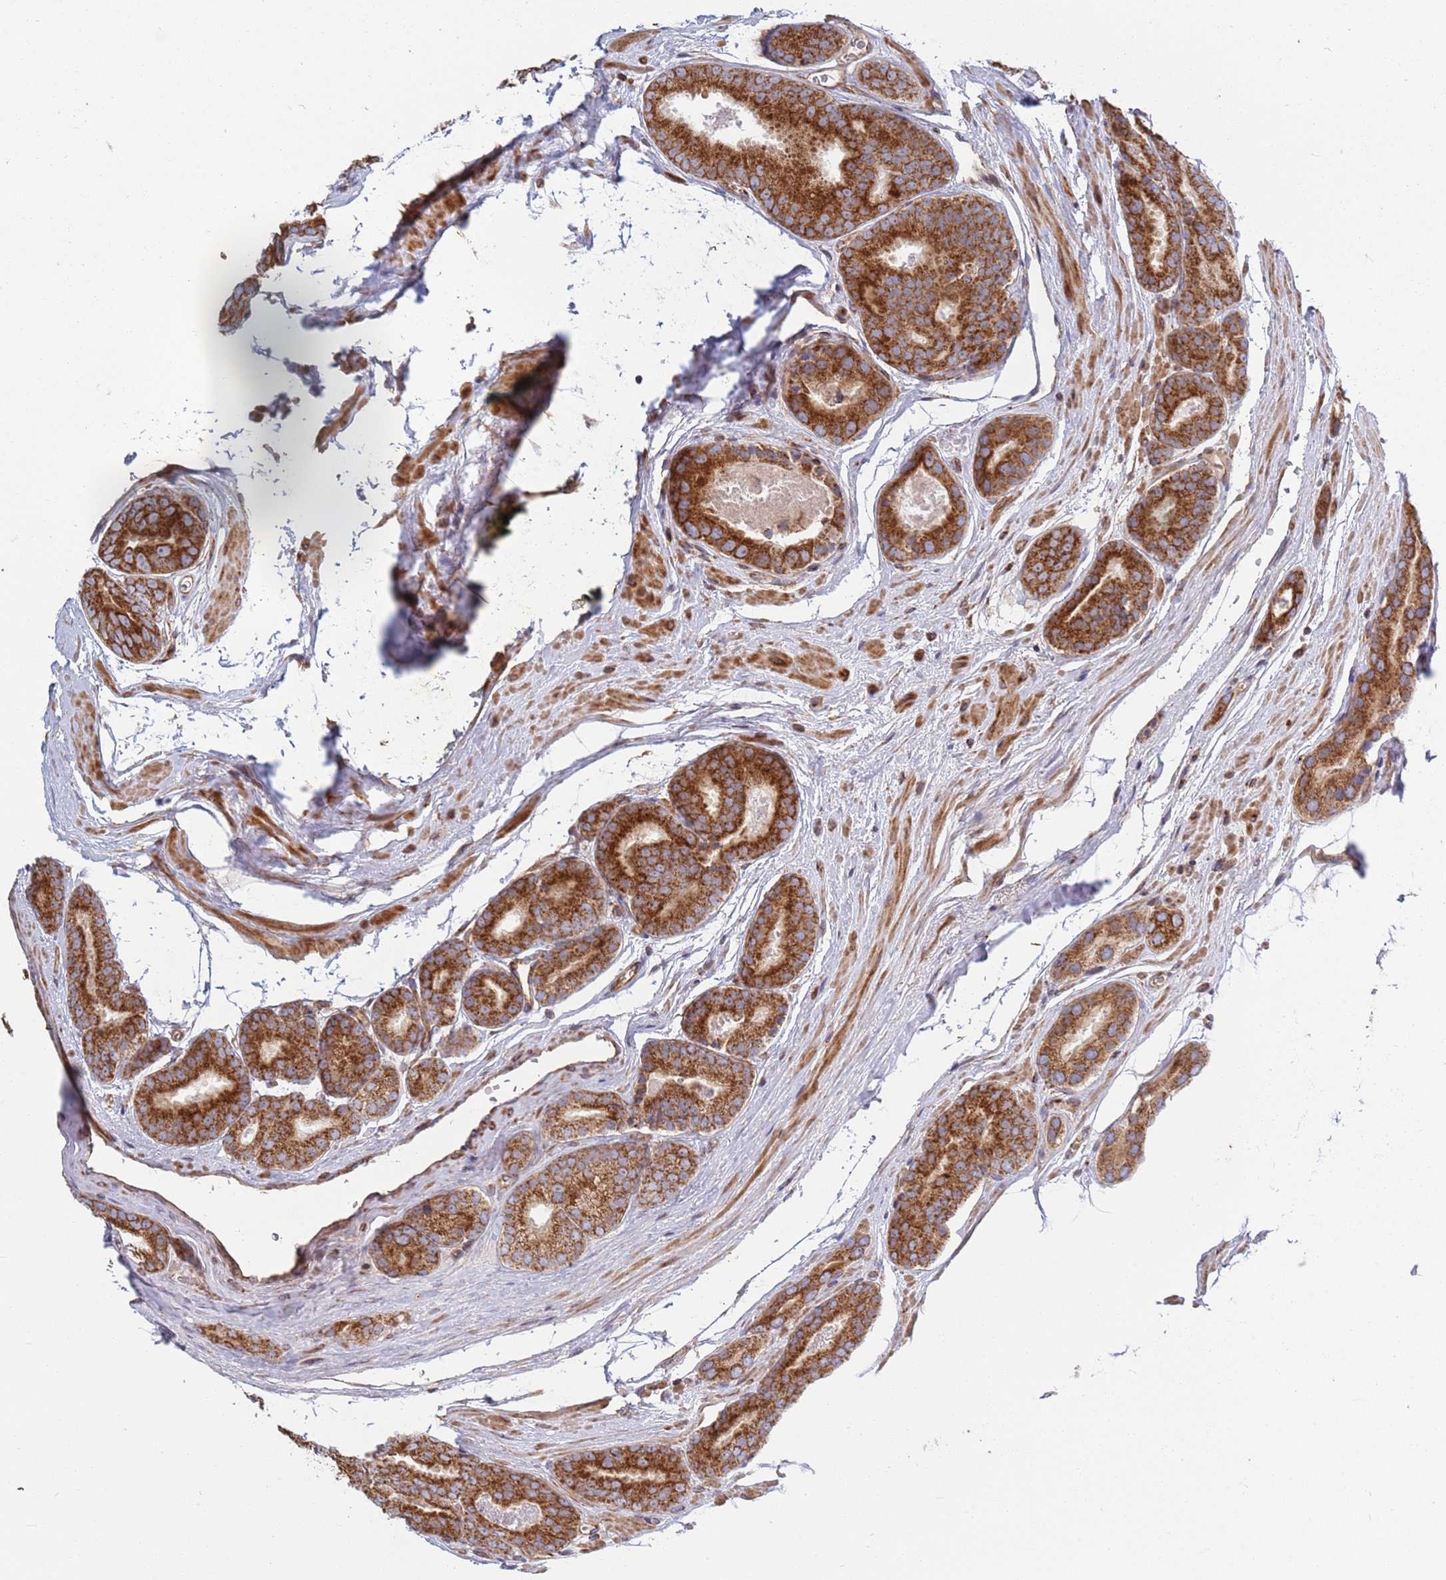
{"staining": {"intensity": "strong", "quantity": ">75%", "location": "cytoplasmic/membranous"}, "tissue": "prostate cancer", "cell_type": "Tumor cells", "image_type": "cancer", "snomed": [{"axis": "morphology", "description": "Adenocarcinoma, High grade"}, {"axis": "topography", "description": "Prostate"}], "caption": "Immunohistochemical staining of human prostate high-grade adenocarcinoma demonstrates strong cytoplasmic/membranous protein positivity in approximately >75% of tumor cells.", "gene": "ATP5PD", "patient": {"sex": "male", "age": 72}}